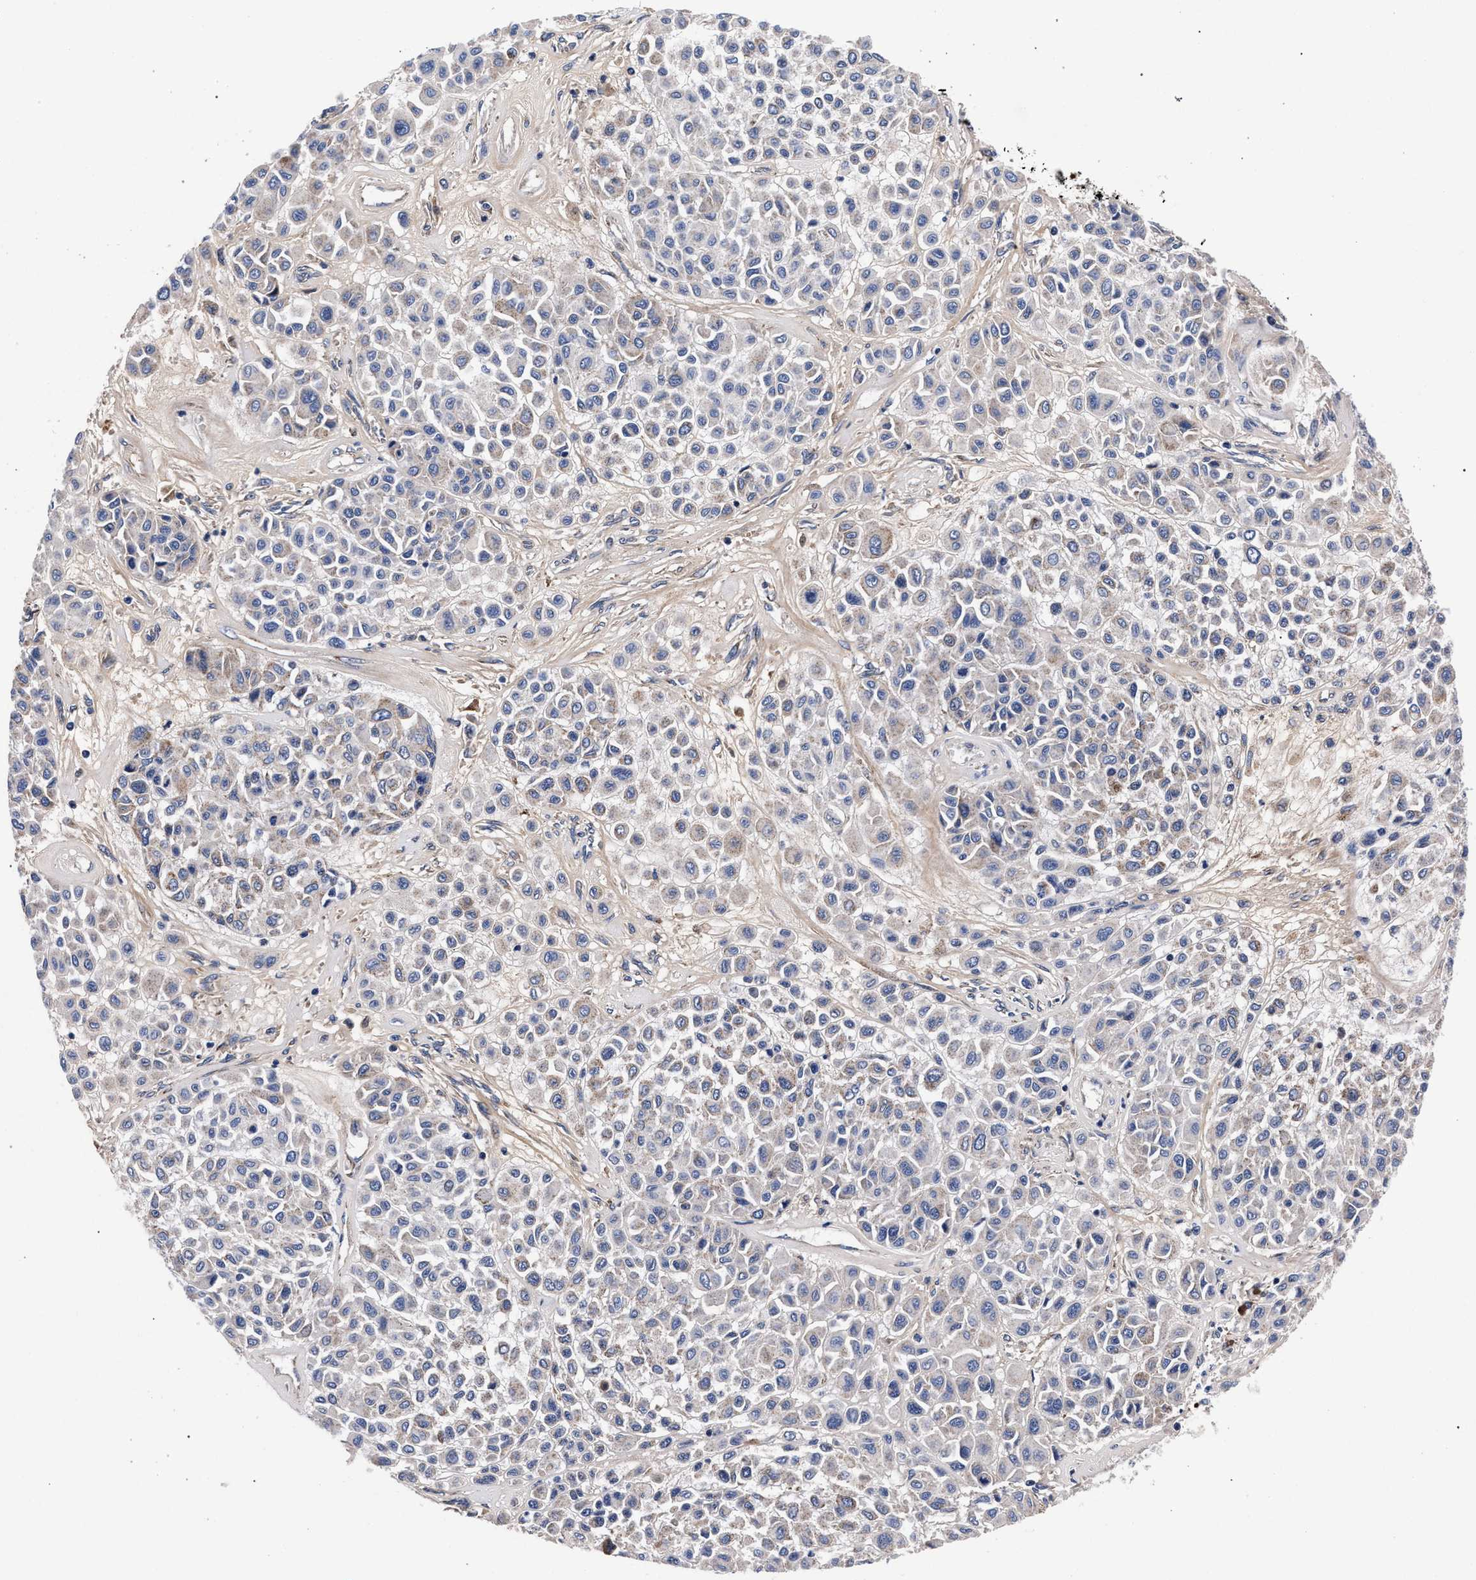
{"staining": {"intensity": "negative", "quantity": "none", "location": "none"}, "tissue": "melanoma", "cell_type": "Tumor cells", "image_type": "cancer", "snomed": [{"axis": "morphology", "description": "Malignant melanoma, Metastatic site"}, {"axis": "topography", "description": "Soft tissue"}], "caption": "Micrograph shows no protein expression in tumor cells of melanoma tissue.", "gene": "ACOX1", "patient": {"sex": "male", "age": 41}}